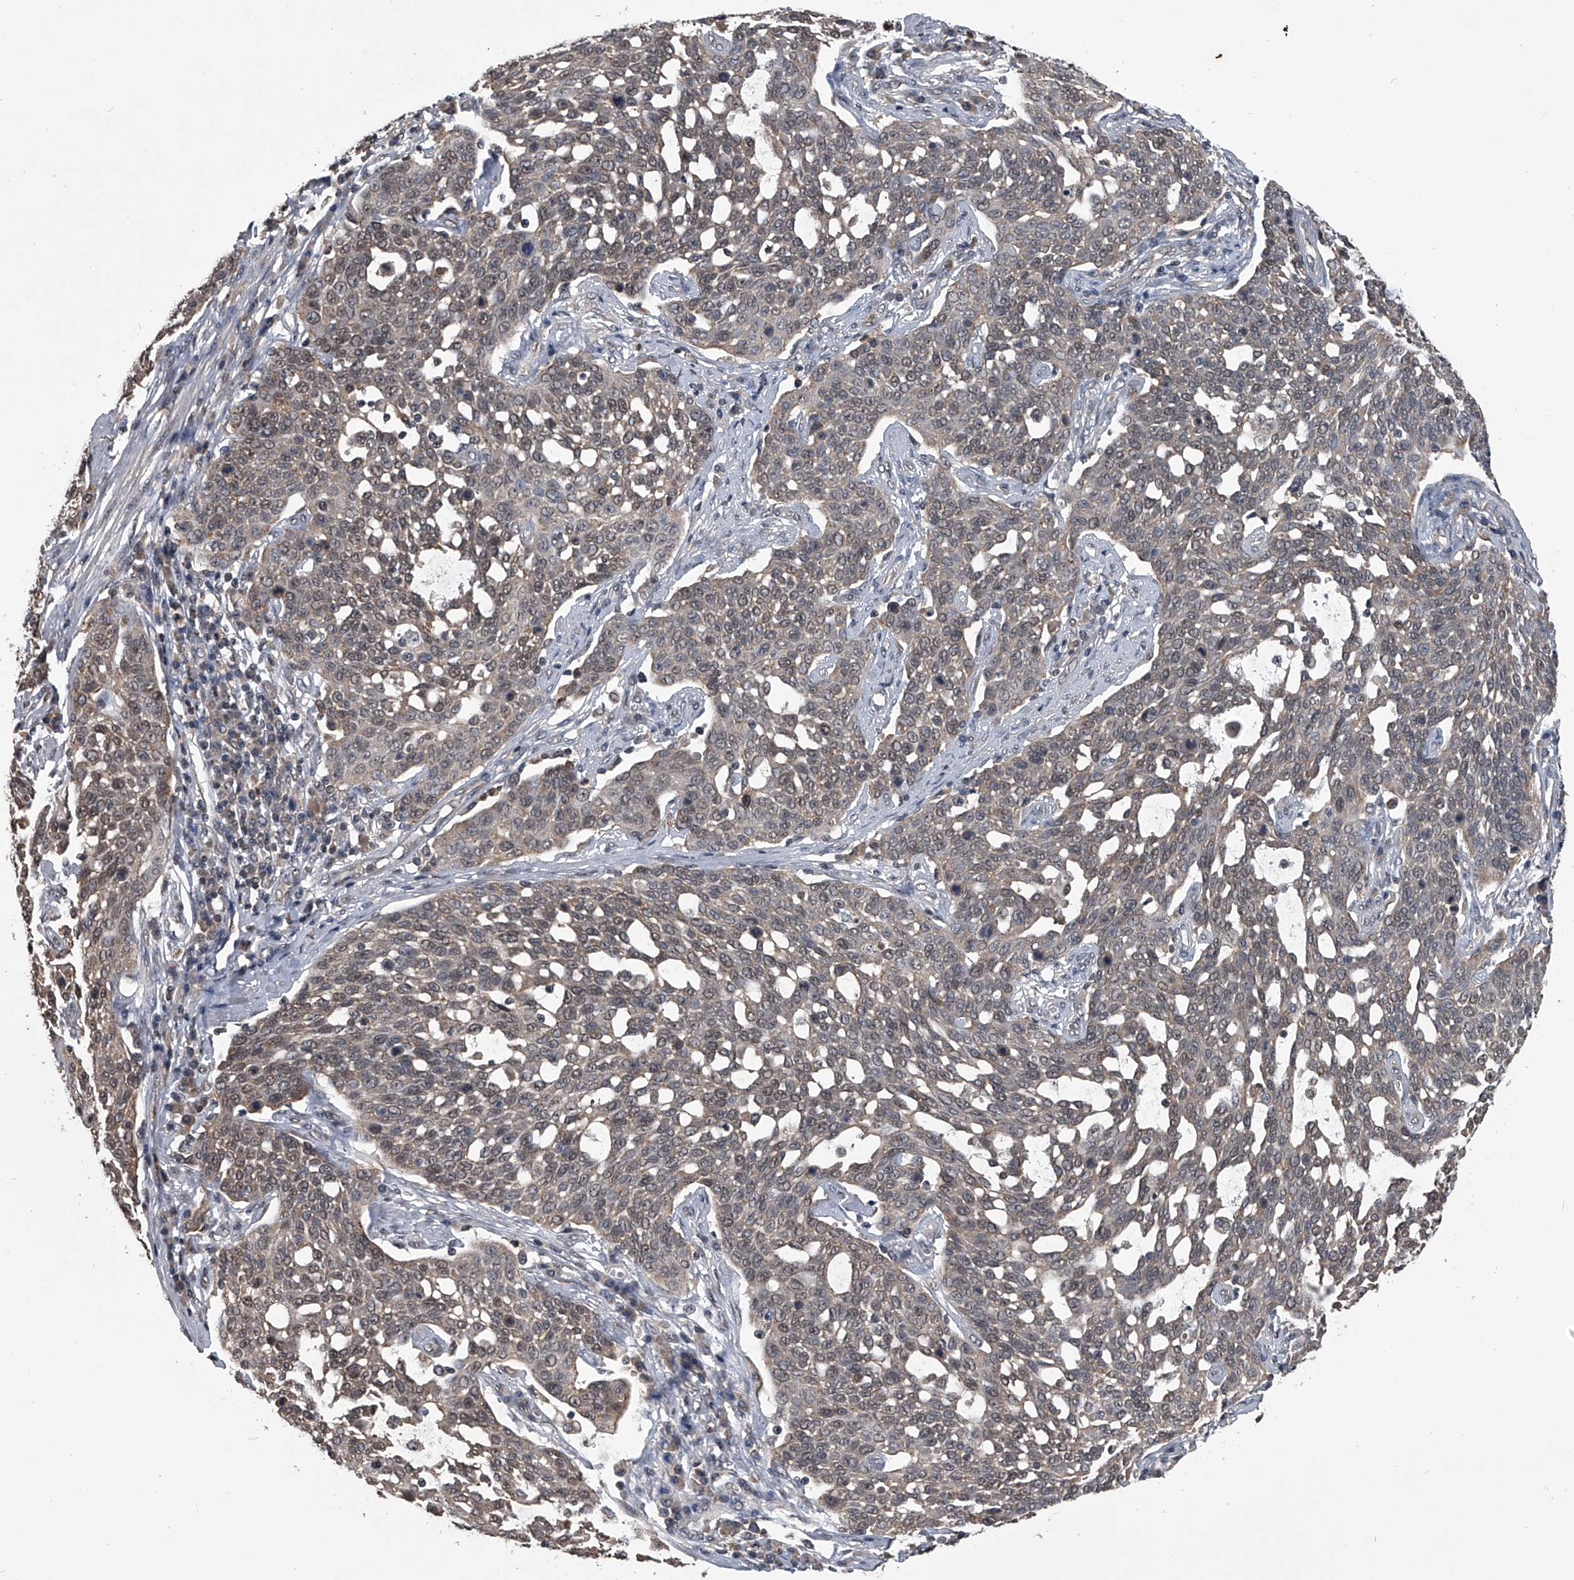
{"staining": {"intensity": "moderate", "quantity": ">75%", "location": "cytoplasmic/membranous,nuclear"}, "tissue": "cervical cancer", "cell_type": "Tumor cells", "image_type": "cancer", "snomed": [{"axis": "morphology", "description": "Squamous cell carcinoma, NOS"}, {"axis": "topography", "description": "Cervix"}], "caption": "High-power microscopy captured an immunohistochemistry image of cervical squamous cell carcinoma, revealing moderate cytoplasmic/membranous and nuclear expression in approximately >75% of tumor cells.", "gene": "TSNAX", "patient": {"sex": "female", "age": 34}}